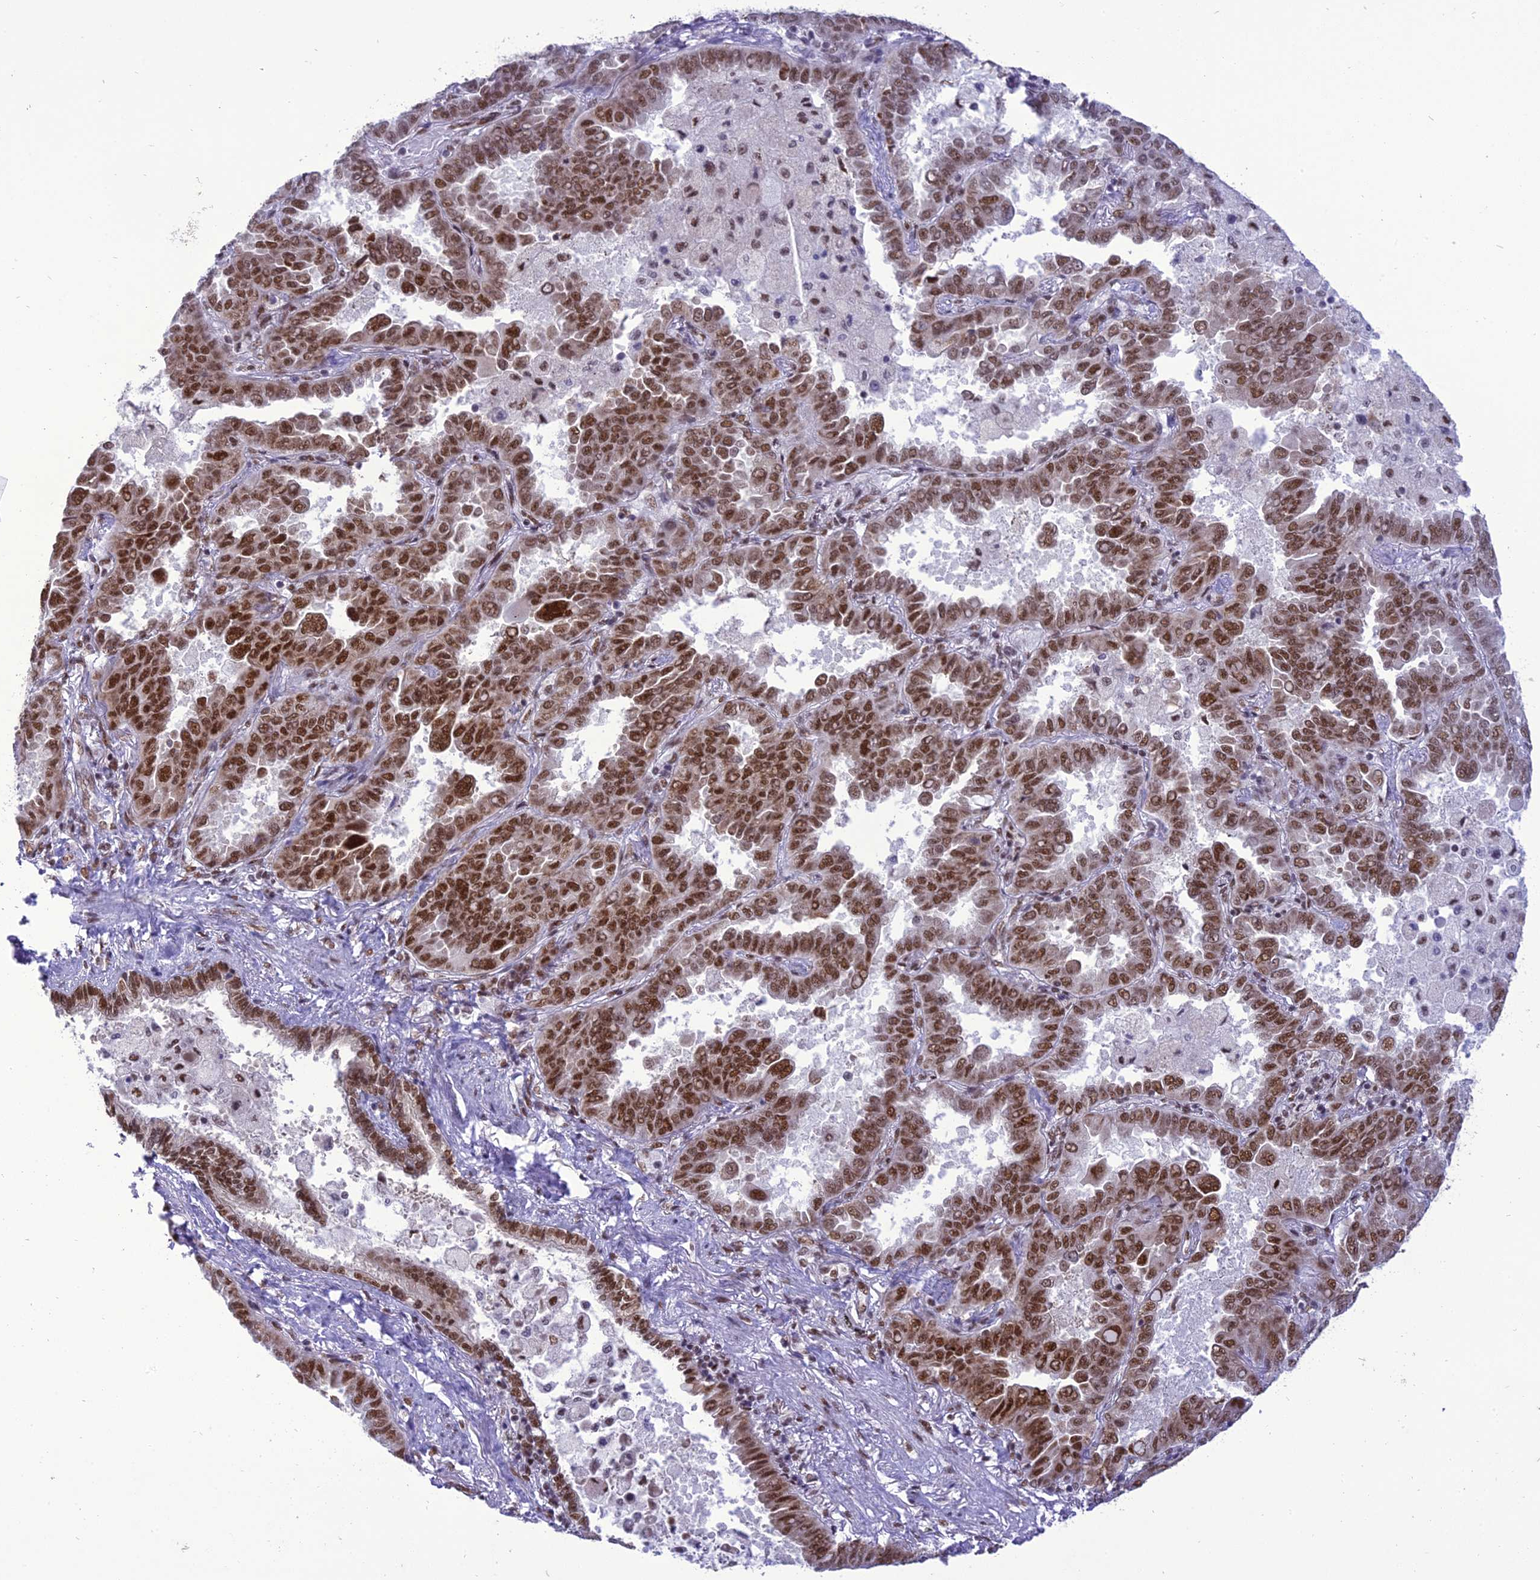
{"staining": {"intensity": "moderate", "quantity": ">75%", "location": "nuclear"}, "tissue": "lung cancer", "cell_type": "Tumor cells", "image_type": "cancer", "snomed": [{"axis": "morphology", "description": "Adenocarcinoma, NOS"}, {"axis": "topography", "description": "Lung"}], "caption": "Moderate nuclear staining is appreciated in about >75% of tumor cells in adenocarcinoma (lung).", "gene": "DDX1", "patient": {"sex": "male", "age": 64}}